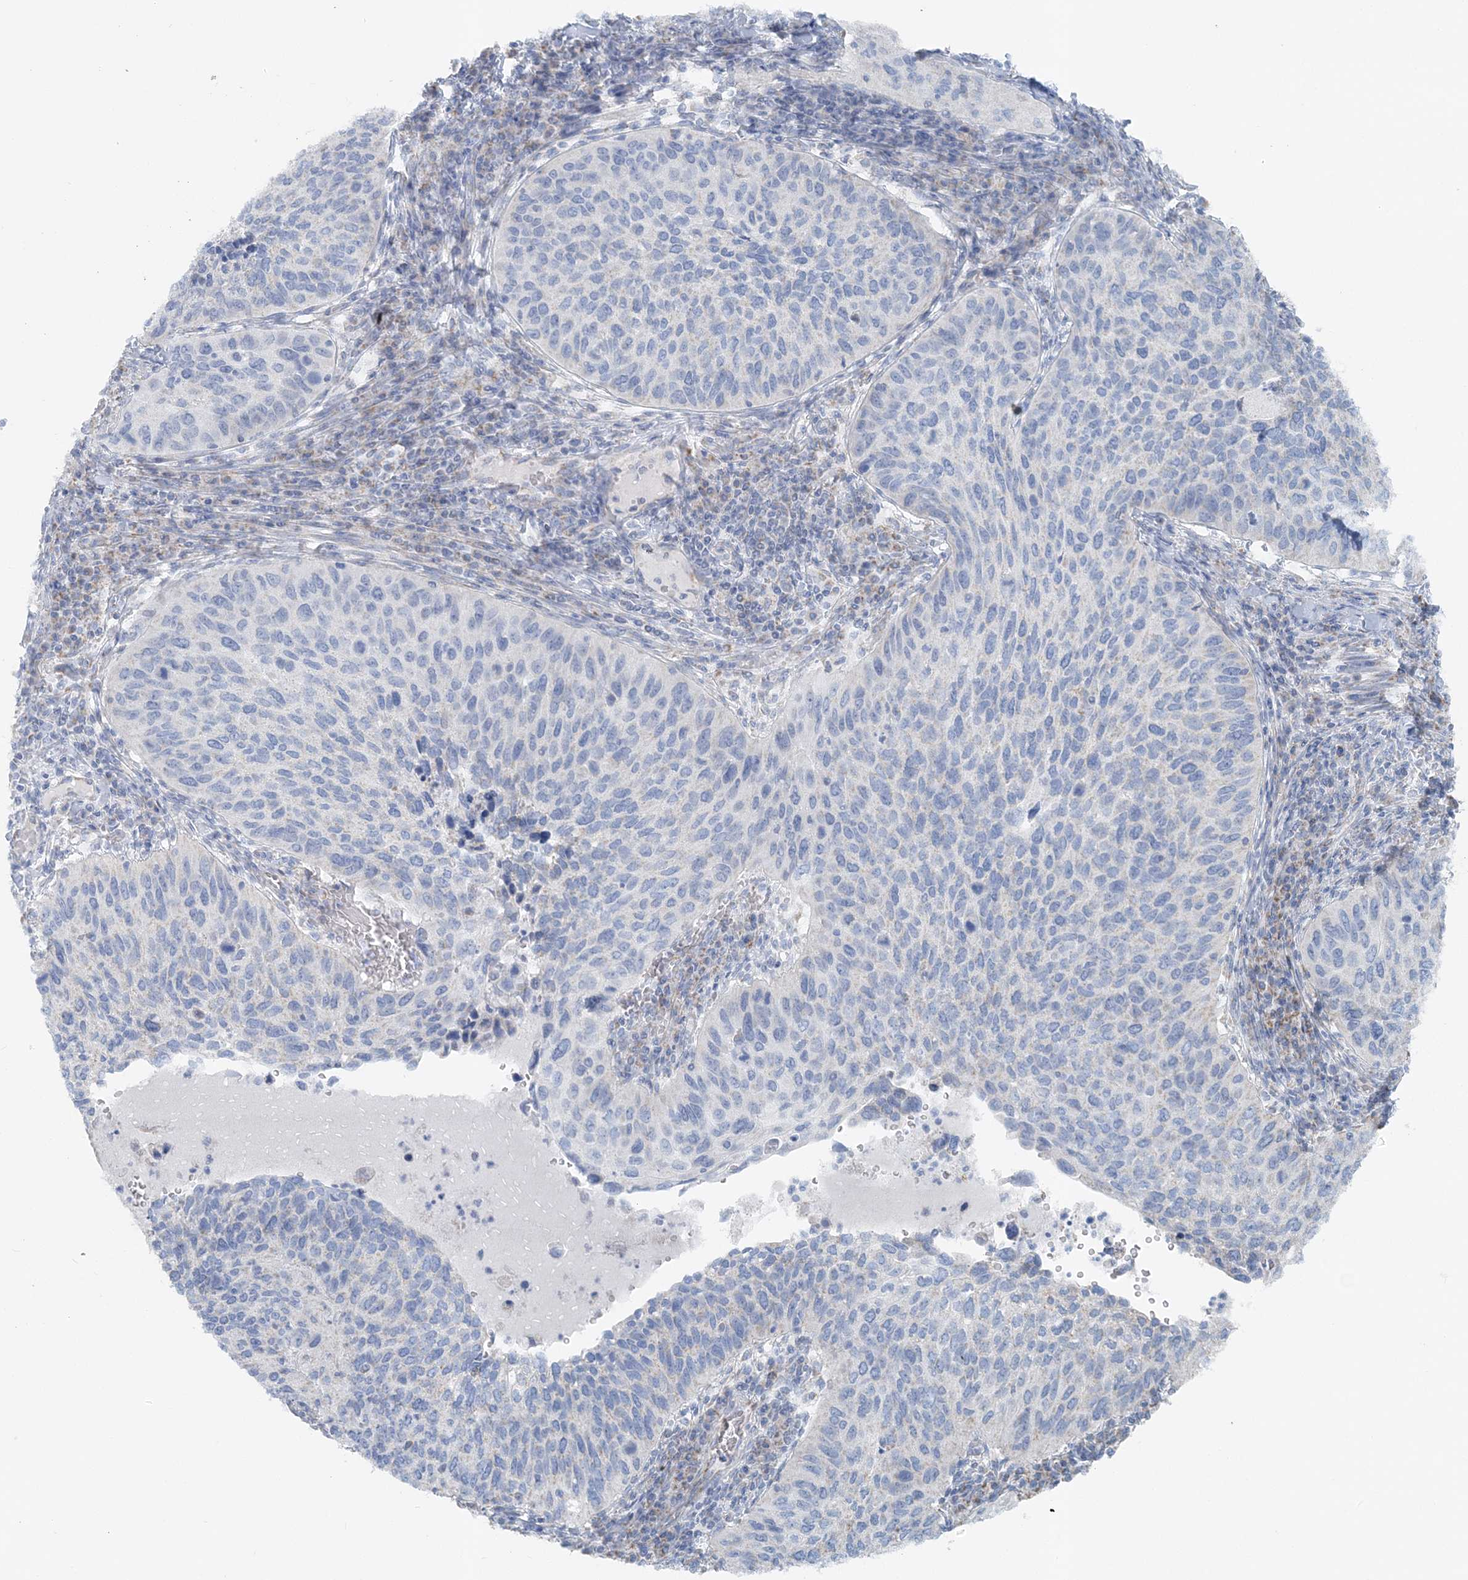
{"staining": {"intensity": "negative", "quantity": "none", "location": "none"}, "tissue": "cervical cancer", "cell_type": "Tumor cells", "image_type": "cancer", "snomed": [{"axis": "morphology", "description": "Squamous cell carcinoma, NOS"}, {"axis": "topography", "description": "Cervix"}], "caption": "An image of human cervical cancer is negative for staining in tumor cells. The staining was performed using DAB (3,3'-diaminobenzidine) to visualize the protein expression in brown, while the nuclei were stained in blue with hematoxylin (Magnification: 20x).", "gene": "PCCB", "patient": {"sex": "female", "age": 38}}